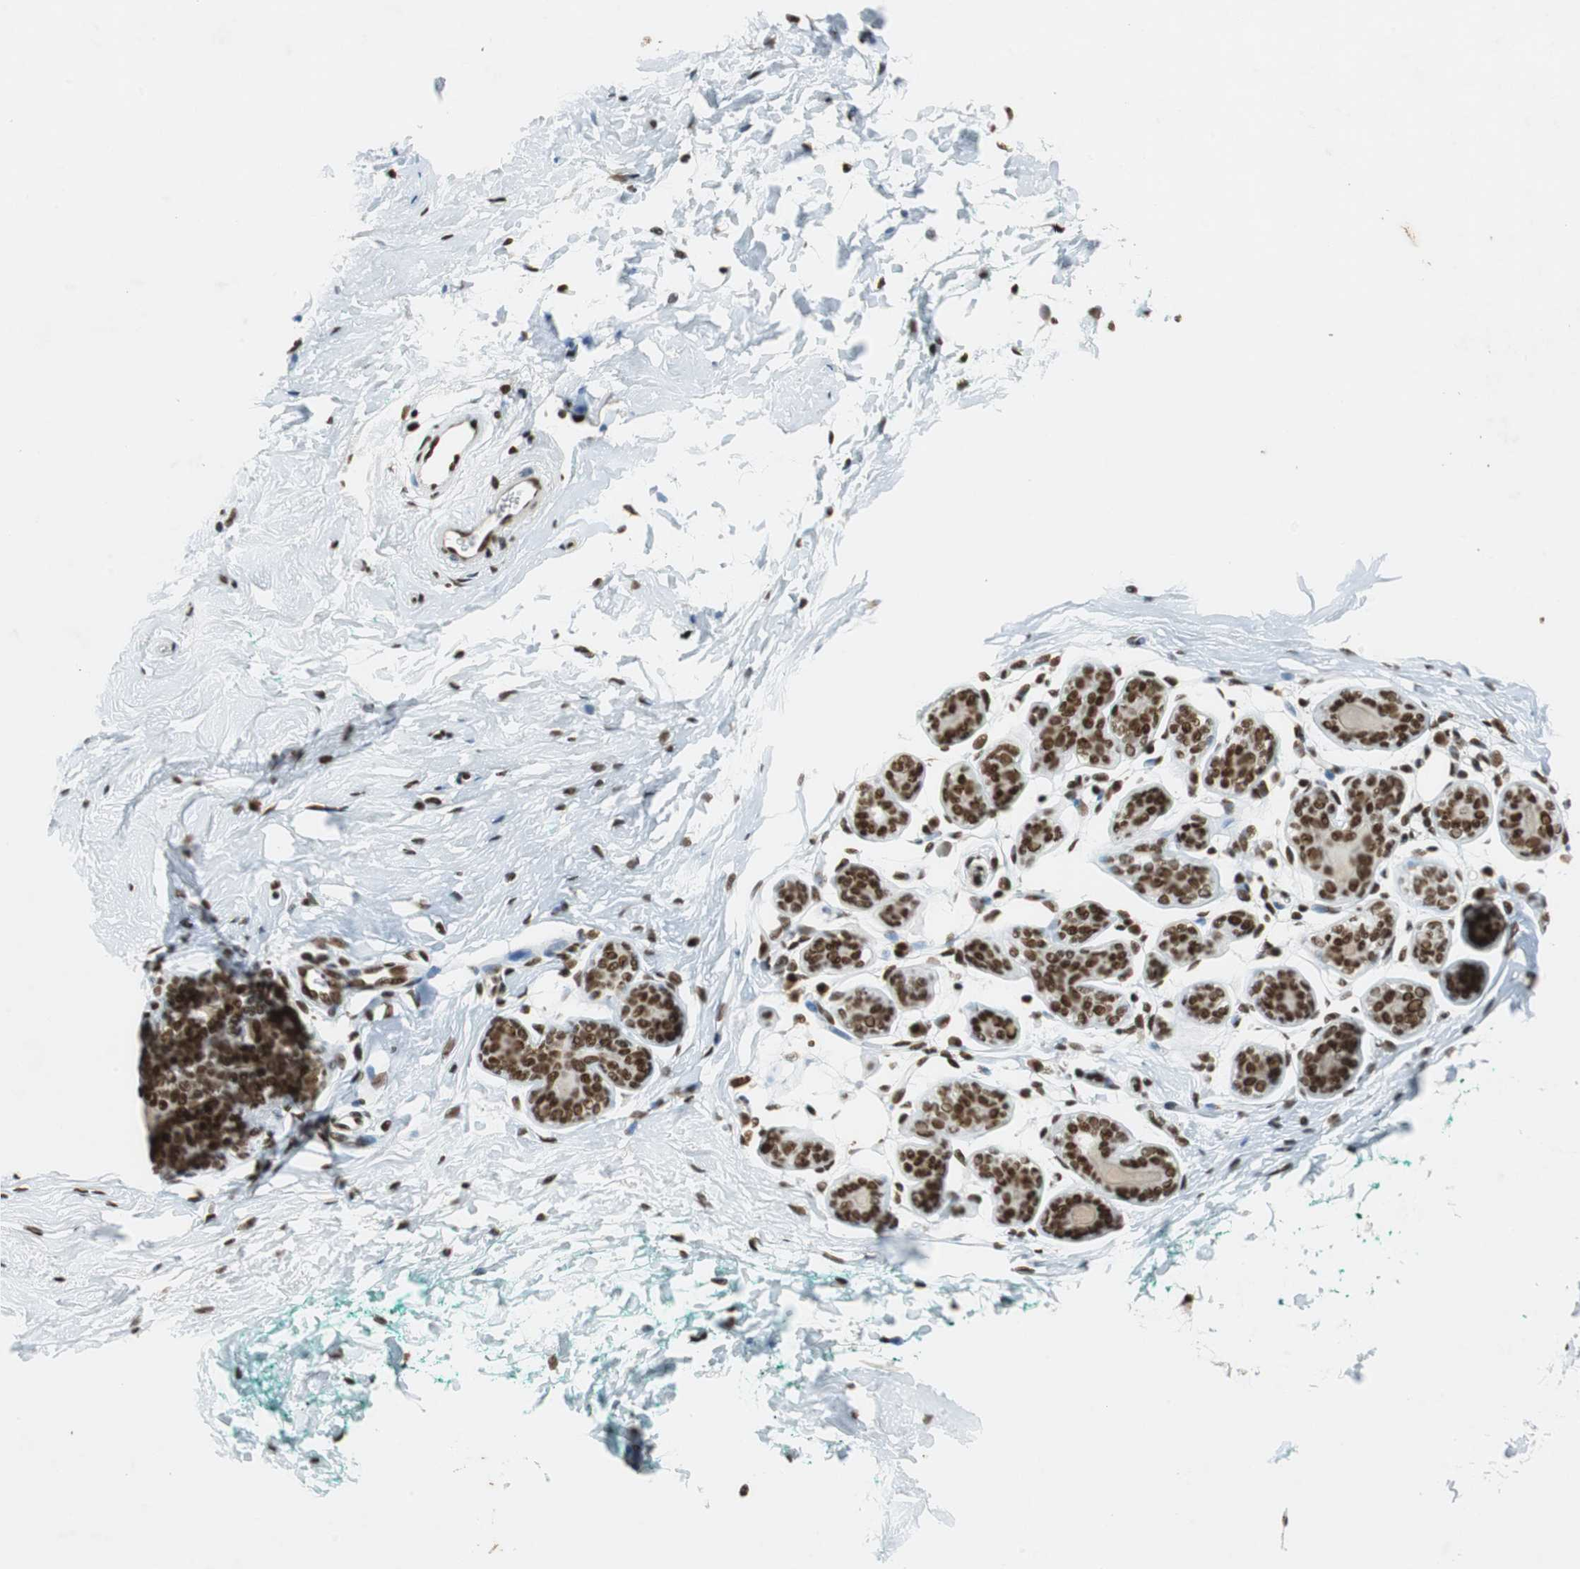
{"staining": {"intensity": "moderate", "quantity": ">75%", "location": "nuclear"}, "tissue": "breast", "cell_type": "Adipocytes", "image_type": "normal", "snomed": [{"axis": "morphology", "description": "Normal tissue, NOS"}, {"axis": "topography", "description": "Breast"}], "caption": "Breast stained for a protein demonstrates moderate nuclear positivity in adipocytes.", "gene": "PRKDC", "patient": {"sex": "female", "age": 52}}